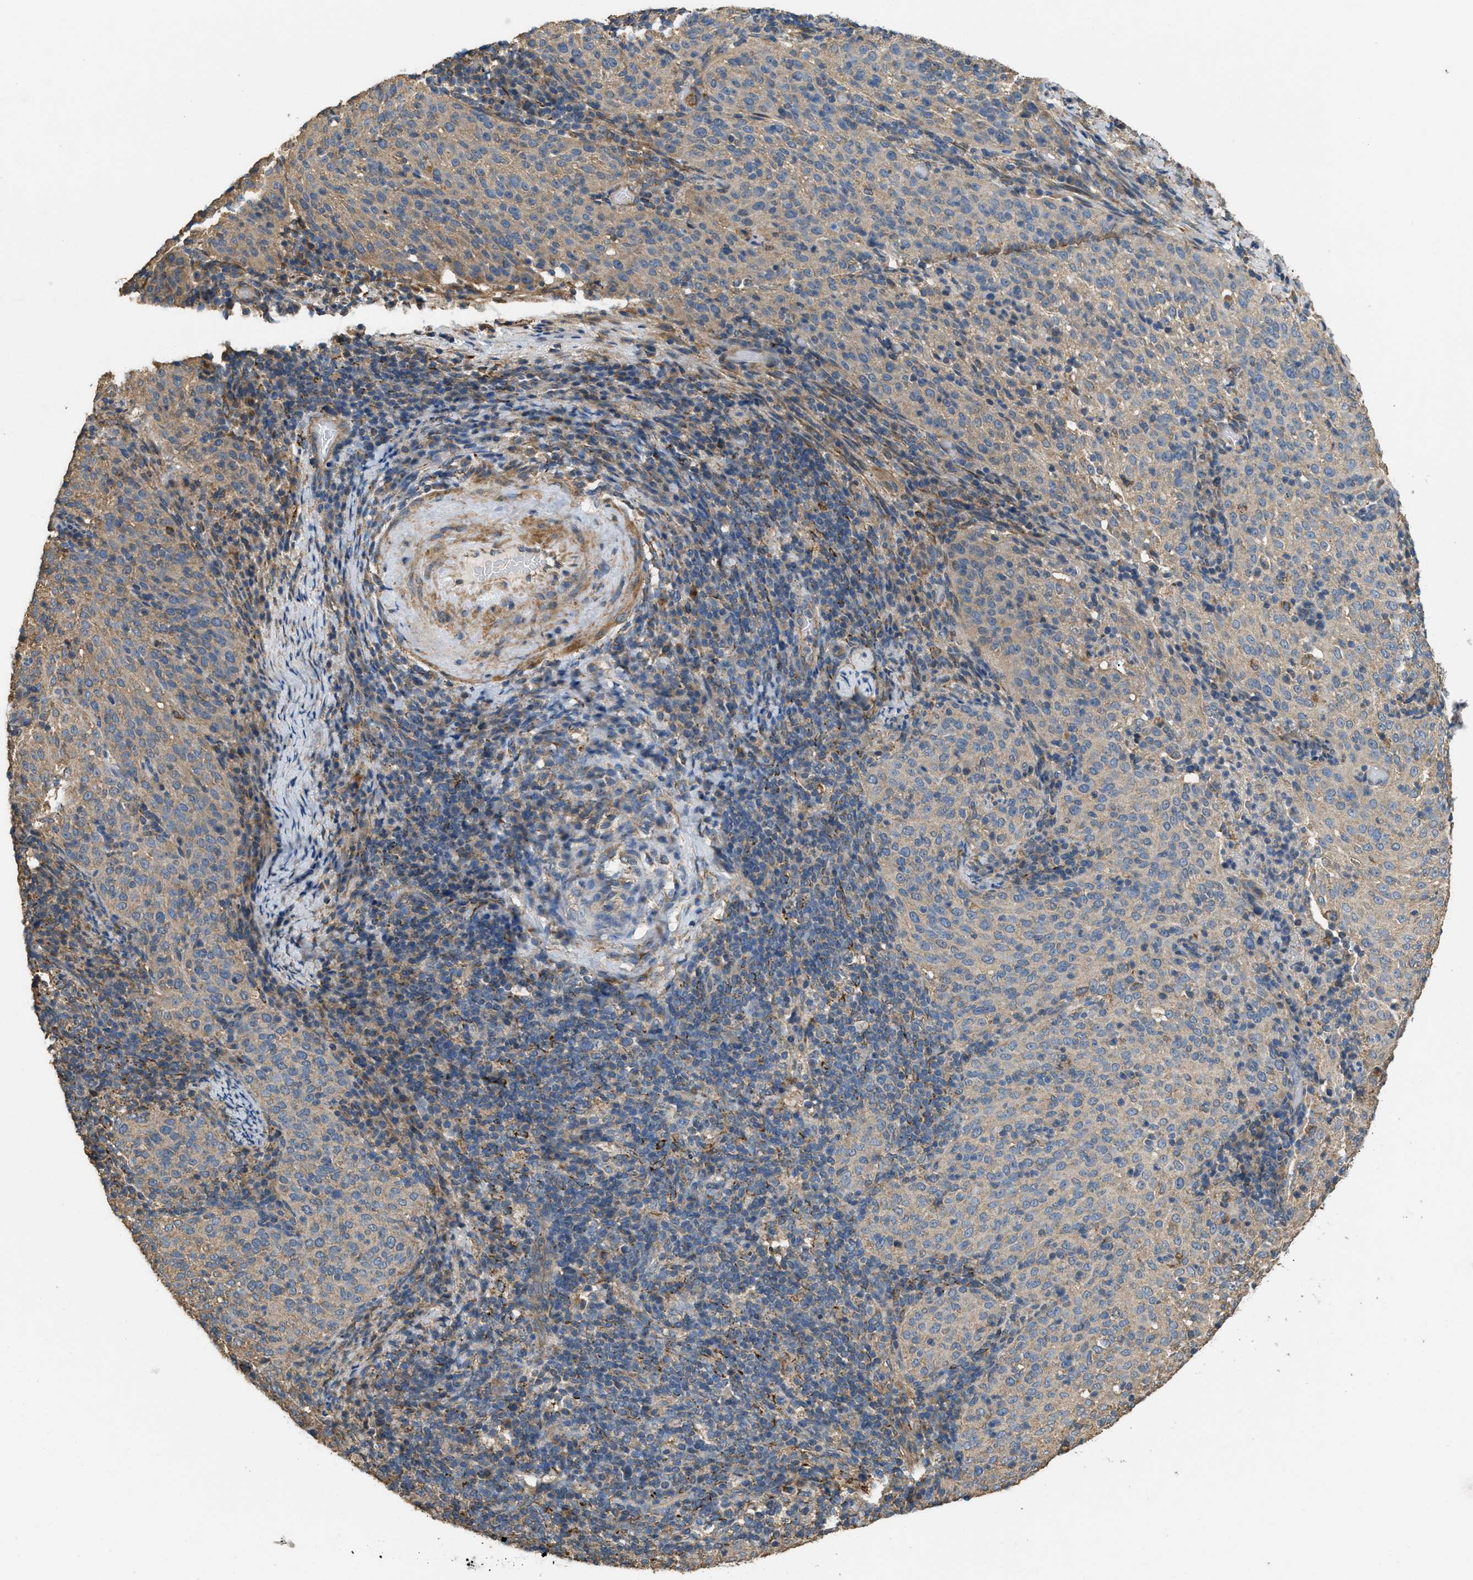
{"staining": {"intensity": "weak", "quantity": ">75%", "location": "cytoplasmic/membranous"}, "tissue": "cervical cancer", "cell_type": "Tumor cells", "image_type": "cancer", "snomed": [{"axis": "morphology", "description": "Squamous cell carcinoma, NOS"}, {"axis": "topography", "description": "Cervix"}], "caption": "Squamous cell carcinoma (cervical) stained with a brown dye shows weak cytoplasmic/membranous positive positivity in approximately >75% of tumor cells.", "gene": "THBS2", "patient": {"sex": "female", "age": 51}}